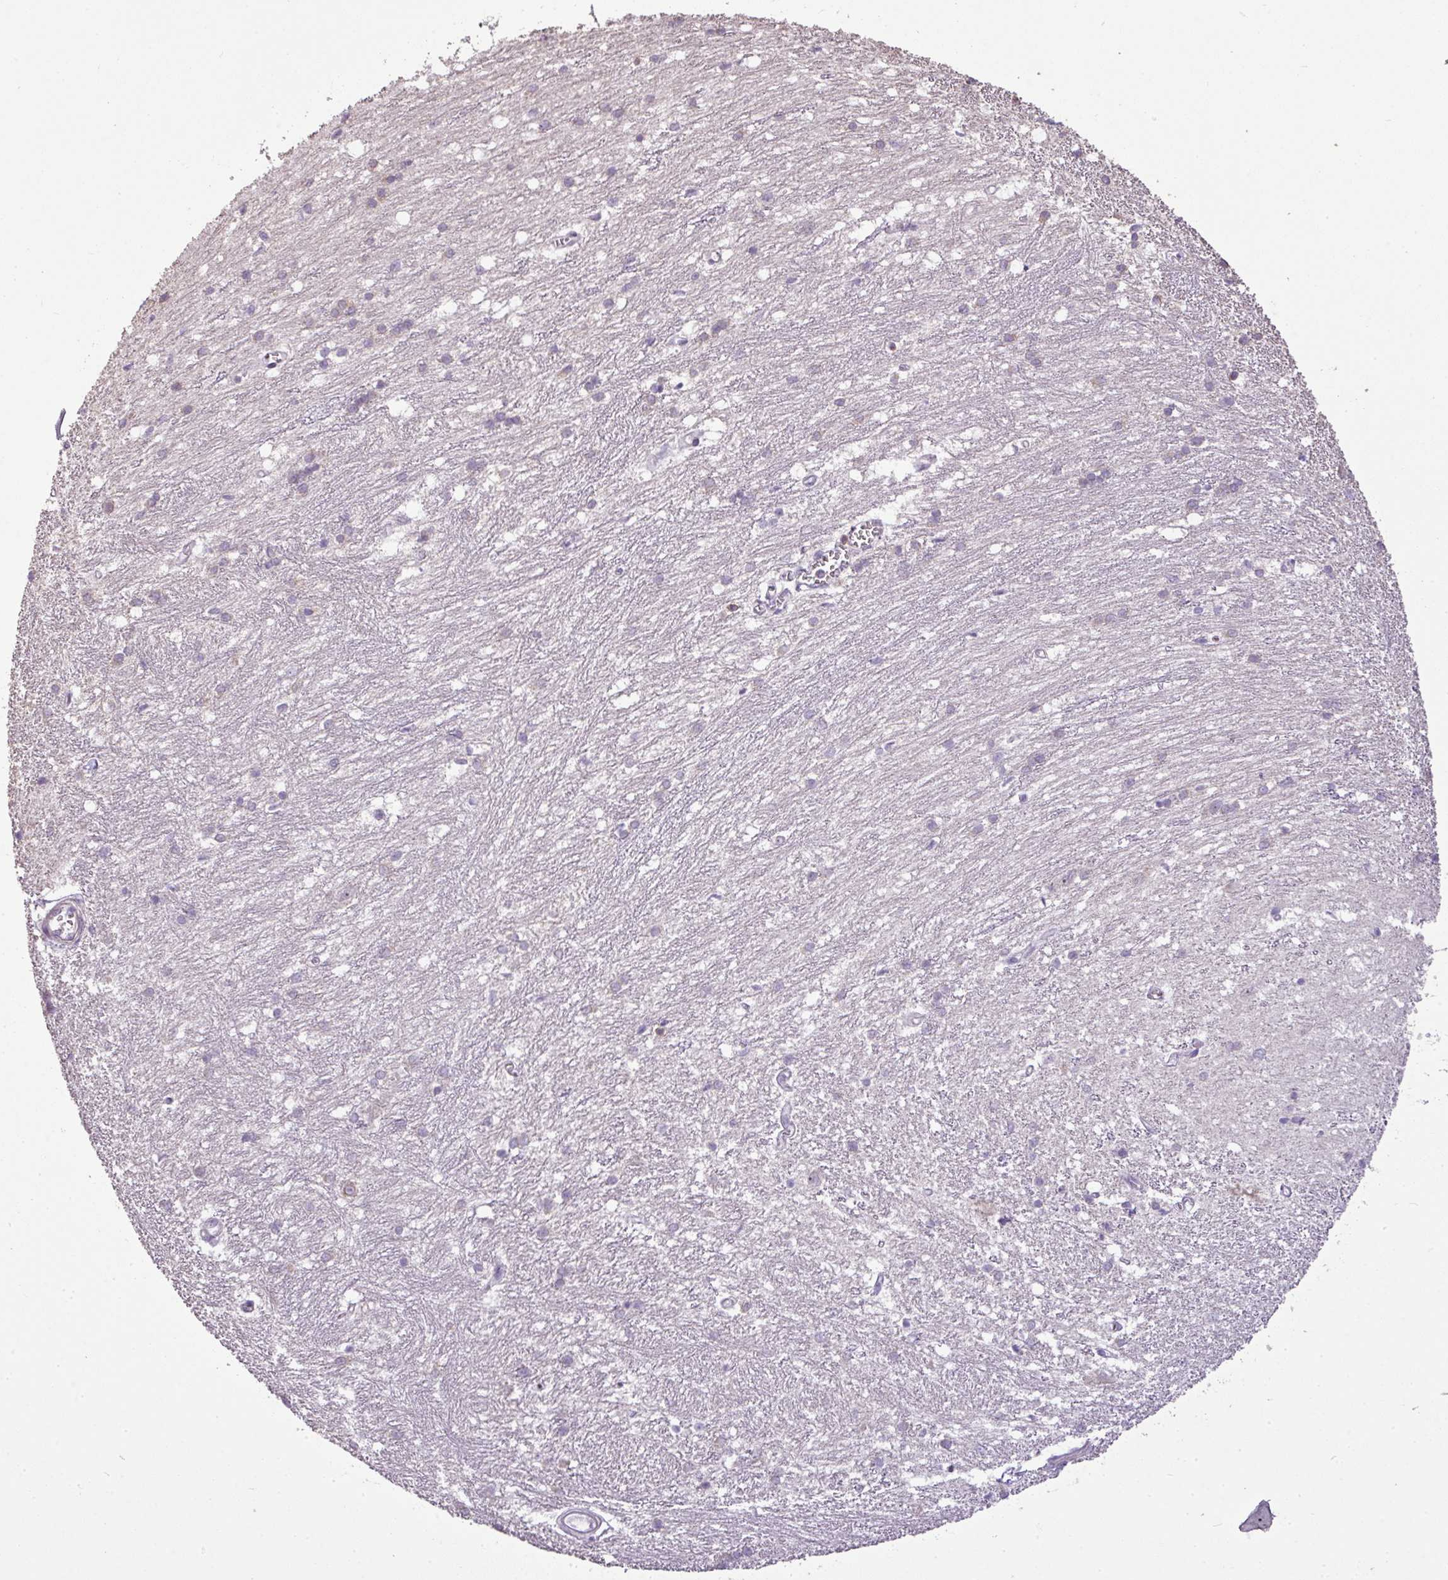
{"staining": {"intensity": "weak", "quantity": "<25%", "location": "cytoplasmic/membranous"}, "tissue": "caudate", "cell_type": "Glial cells", "image_type": "normal", "snomed": [{"axis": "morphology", "description": "Normal tissue, NOS"}, {"axis": "topography", "description": "Lateral ventricle wall"}], "caption": "This is a histopathology image of immunohistochemistry staining of normal caudate, which shows no positivity in glial cells.", "gene": "LY9", "patient": {"sex": "male", "age": 37}}